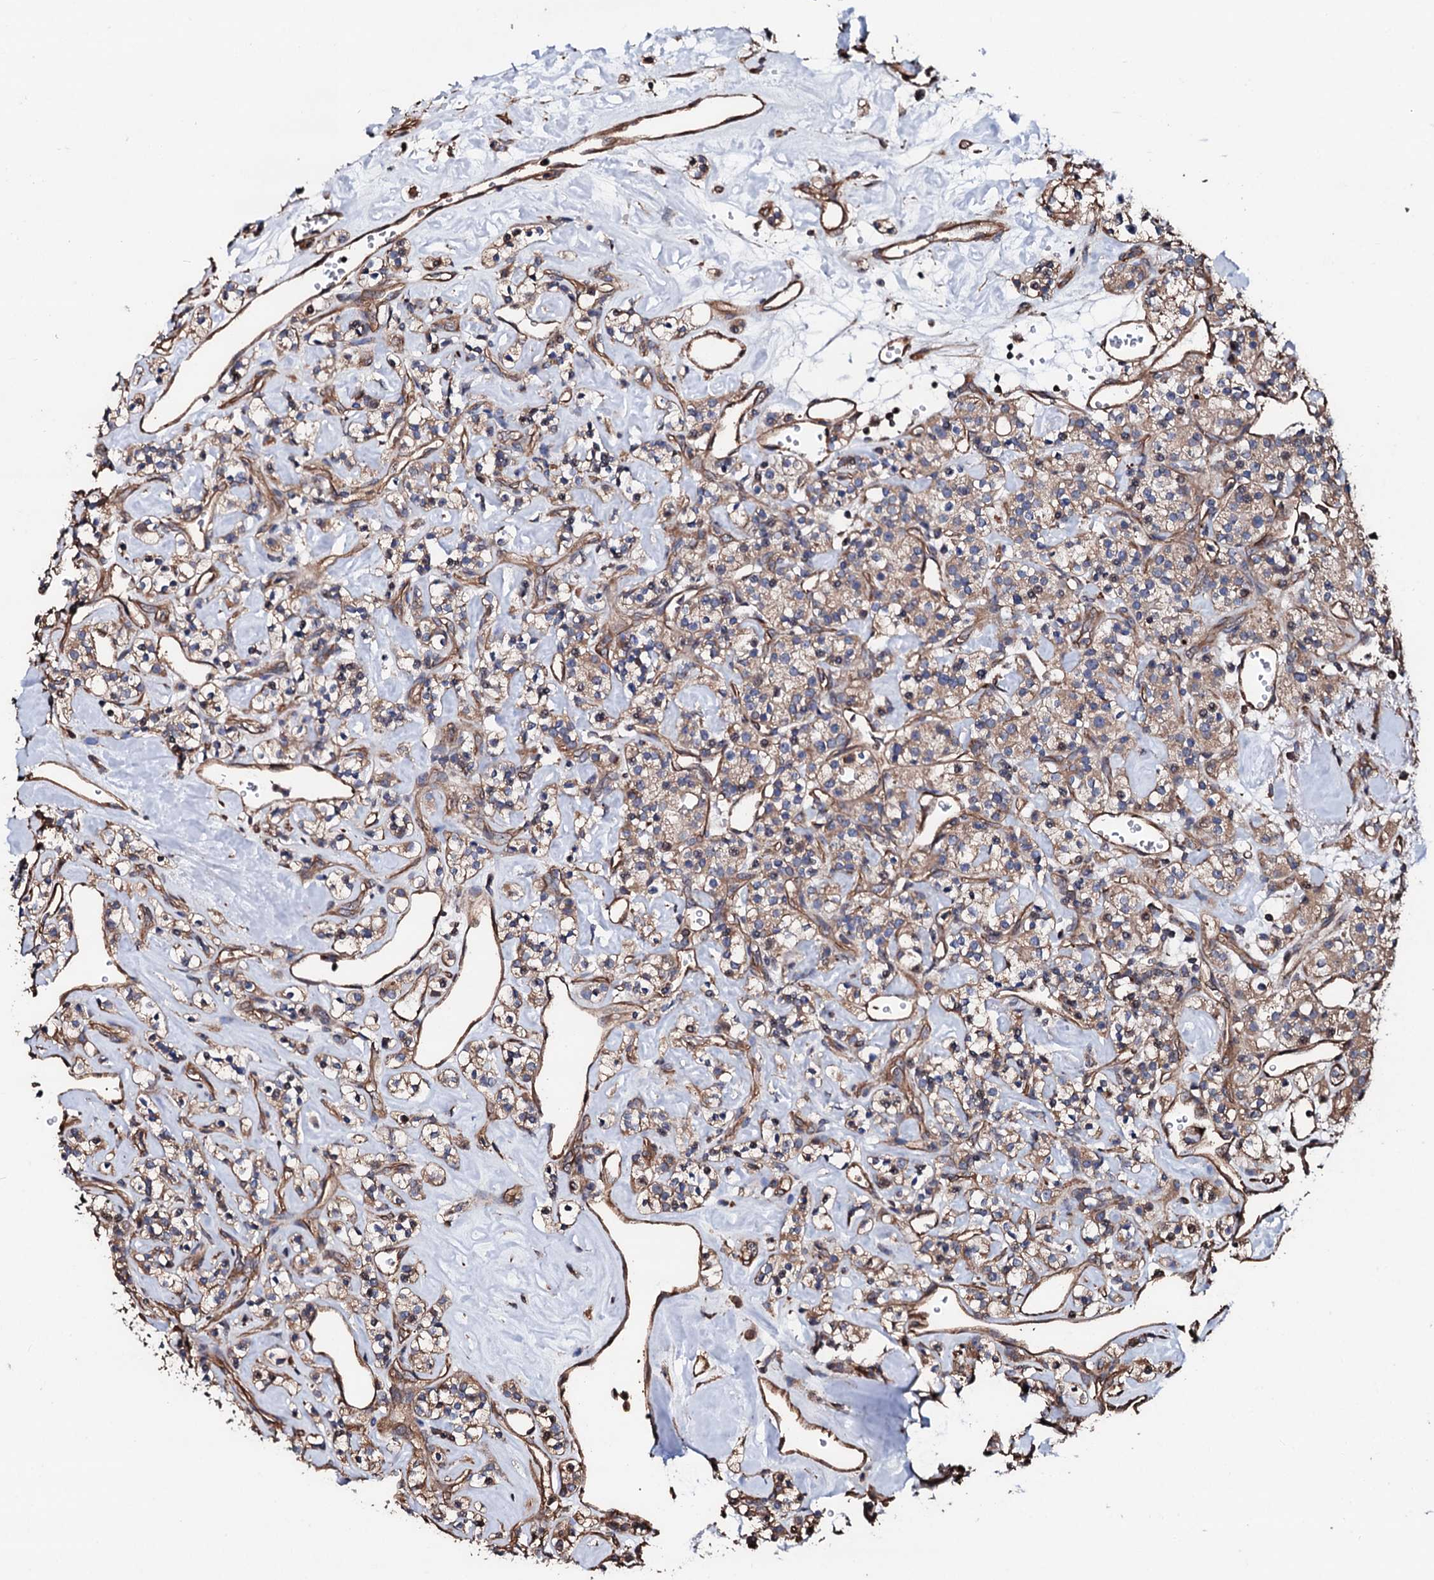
{"staining": {"intensity": "moderate", "quantity": "25%-75%", "location": "cytoplasmic/membranous"}, "tissue": "renal cancer", "cell_type": "Tumor cells", "image_type": "cancer", "snomed": [{"axis": "morphology", "description": "Adenocarcinoma, NOS"}, {"axis": "topography", "description": "Kidney"}], "caption": "Immunohistochemistry (IHC) image of neoplastic tissue: human renal adenocarcinoma stained using immunohistochemistry (IHC) displays medium levels of moderate protein expression localized specifically in the cytoplasmic/membranous of tumor cells, appearing as a cytoplasmic/membranous brown color.", "gene": "CKAP5", "patient": {"sex": "male", "age": 77}}